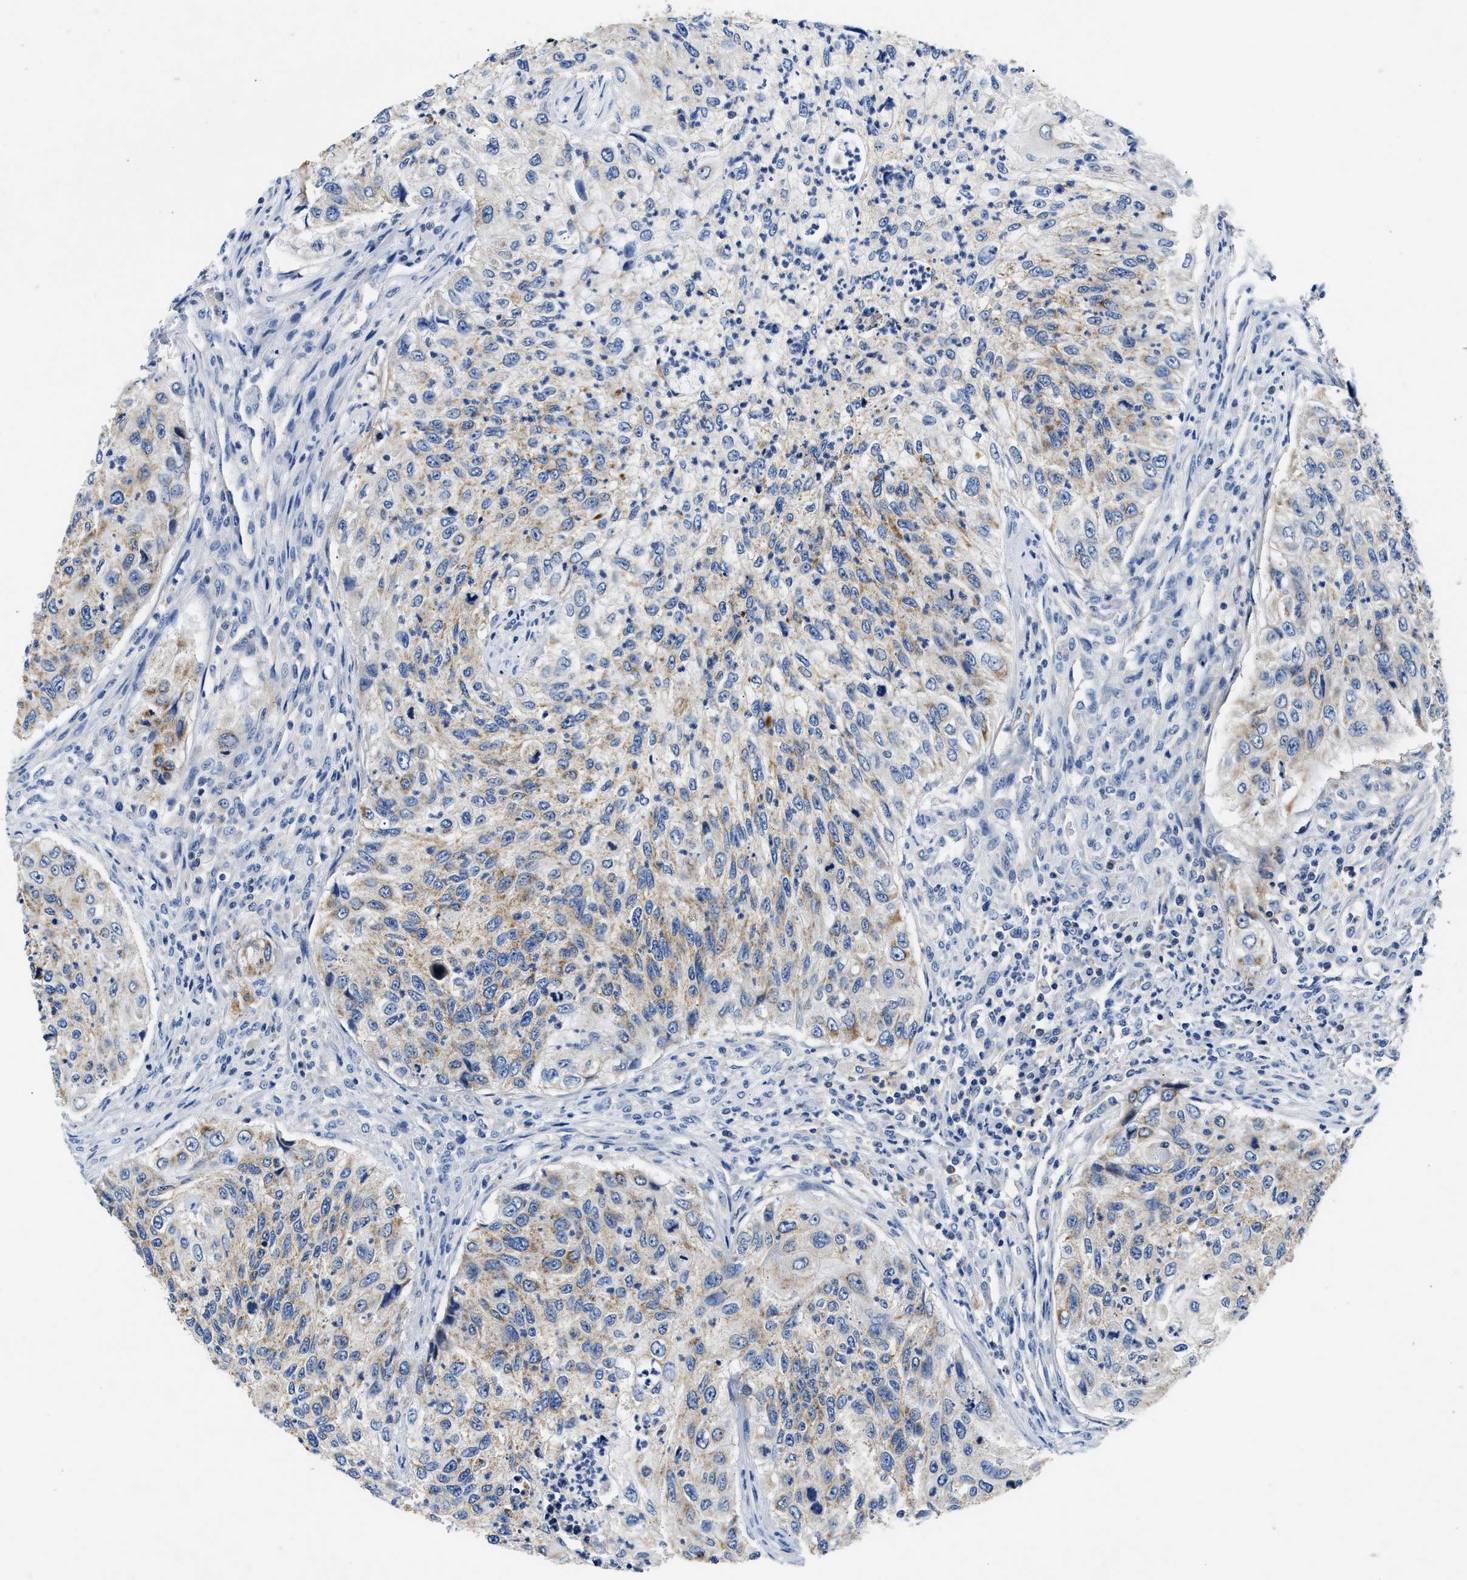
{"staining": {"intensity": "weak", "quantity": "<25%", "location": "cytoplasmic/membranous"}, "tissue": "urothelial cancer", "cell_type": "Tumor cells", "image_type": "cancer", "snomed": [{"axis": "morphology", "description": "Urothelial carcinoma, High grade"}, {"axis": "topography", "description": "Urinary bladder"}], "caption": "IHC histopathology image of neoplastic tissue: human urothelial carcinoma (high-grade) stained with DAB (3,3'-diaminobenzidine) displays no significant protein positivity in tumor cells.", "gene": "TUT7", "patient": {"sex": "female", "age": 60}}